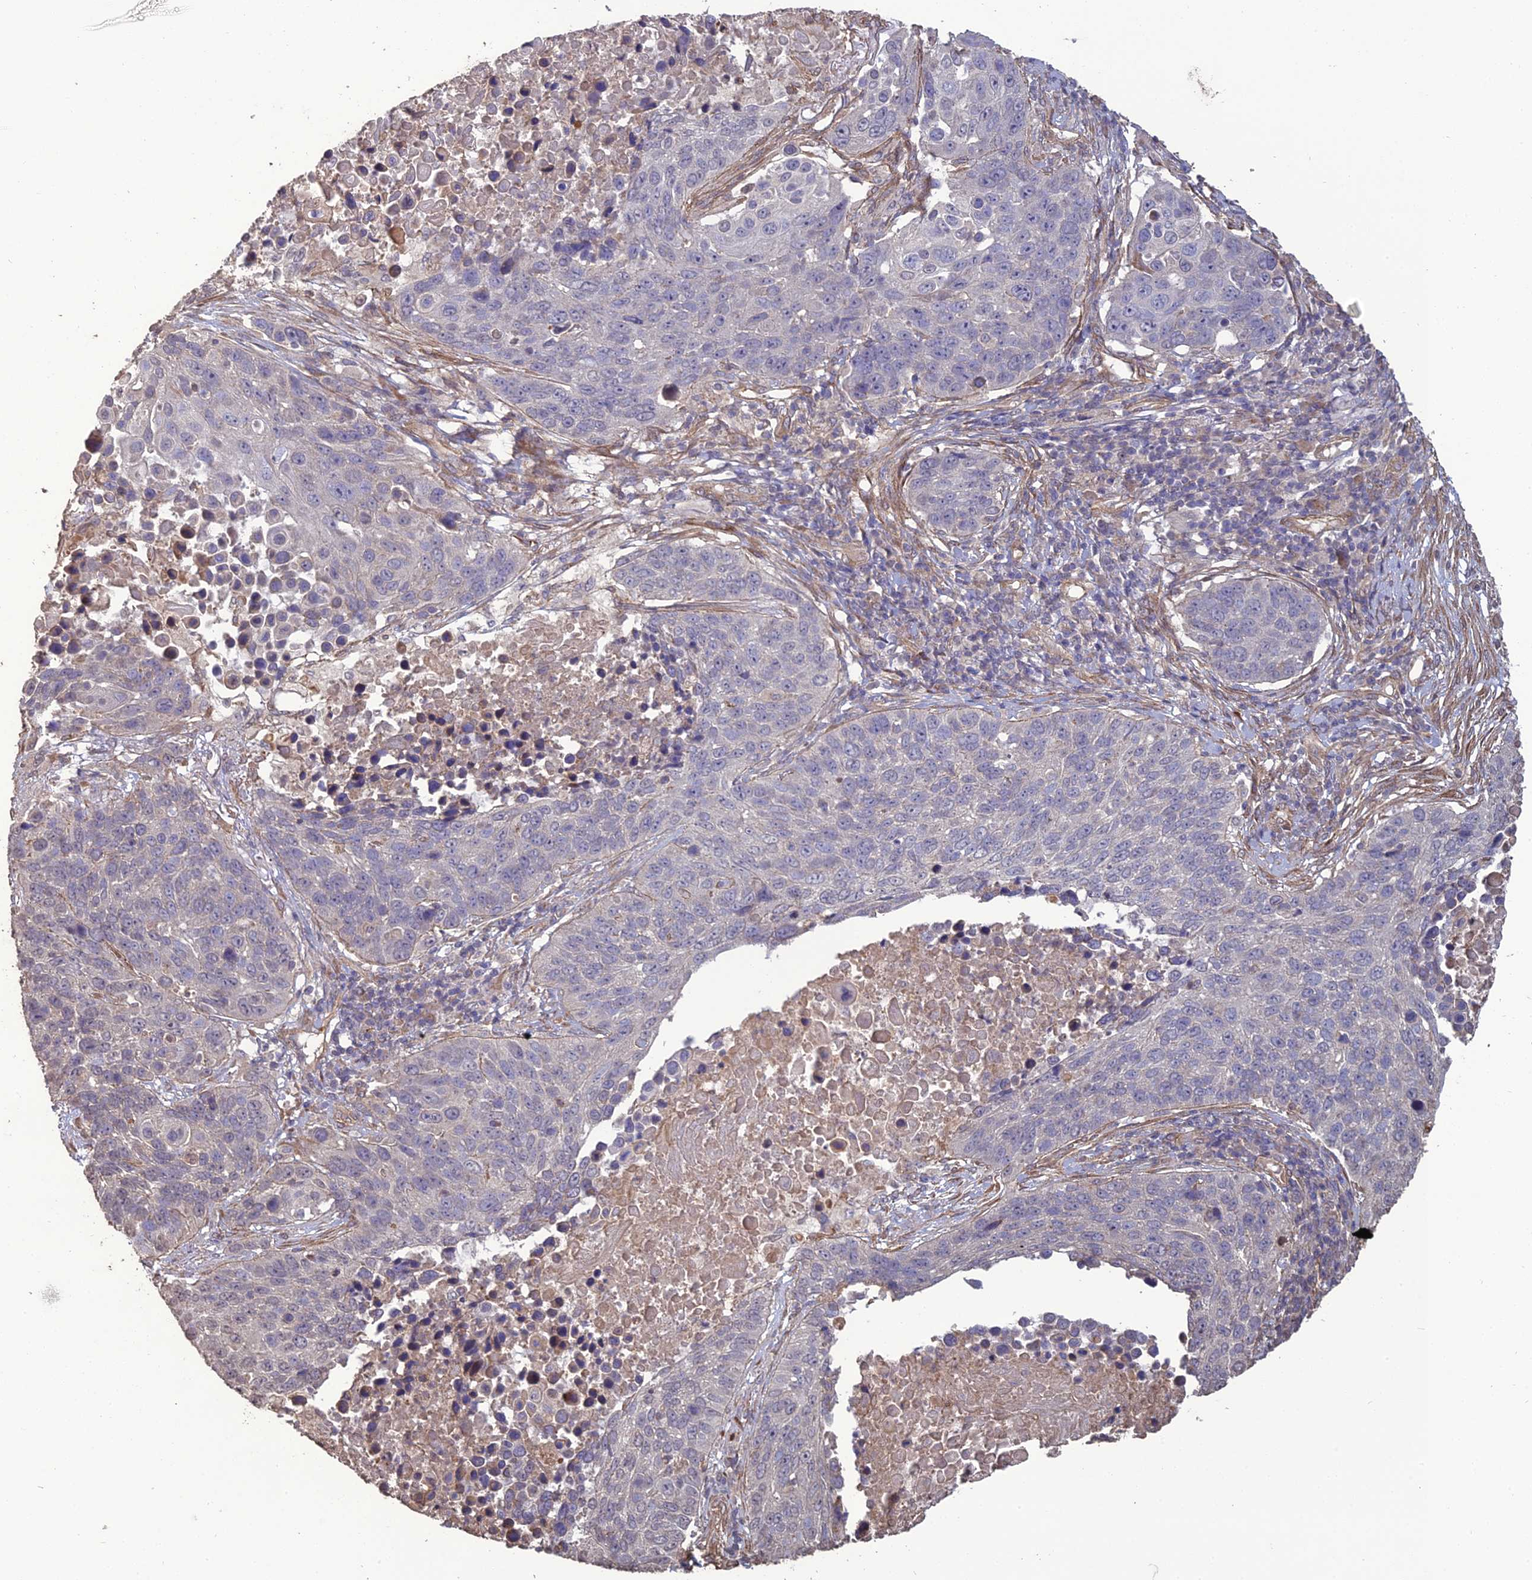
{"staining": {"intensity": "negative", "quantity": "none", "location": "none"}, "tissue": "lung cancer", "cell_type": "Tumor cells", "image_type": "cancer", "snomed": [{"axis": "morphology", "description": "Normal tissue, NOS"}, {"axis": "morphology", "description": "Squamous cell carcinoma, NOS"}, {"axis": "topography", "description": "Lymph node"}, {"axis": "topography", "description": "Lung"}], "caption": "Micrograph shows no protein positivity in tumor cells of lung cancer tissue.", "gene": "ATP6V0A2", "patient": {"sex": "male", "age": 66}}